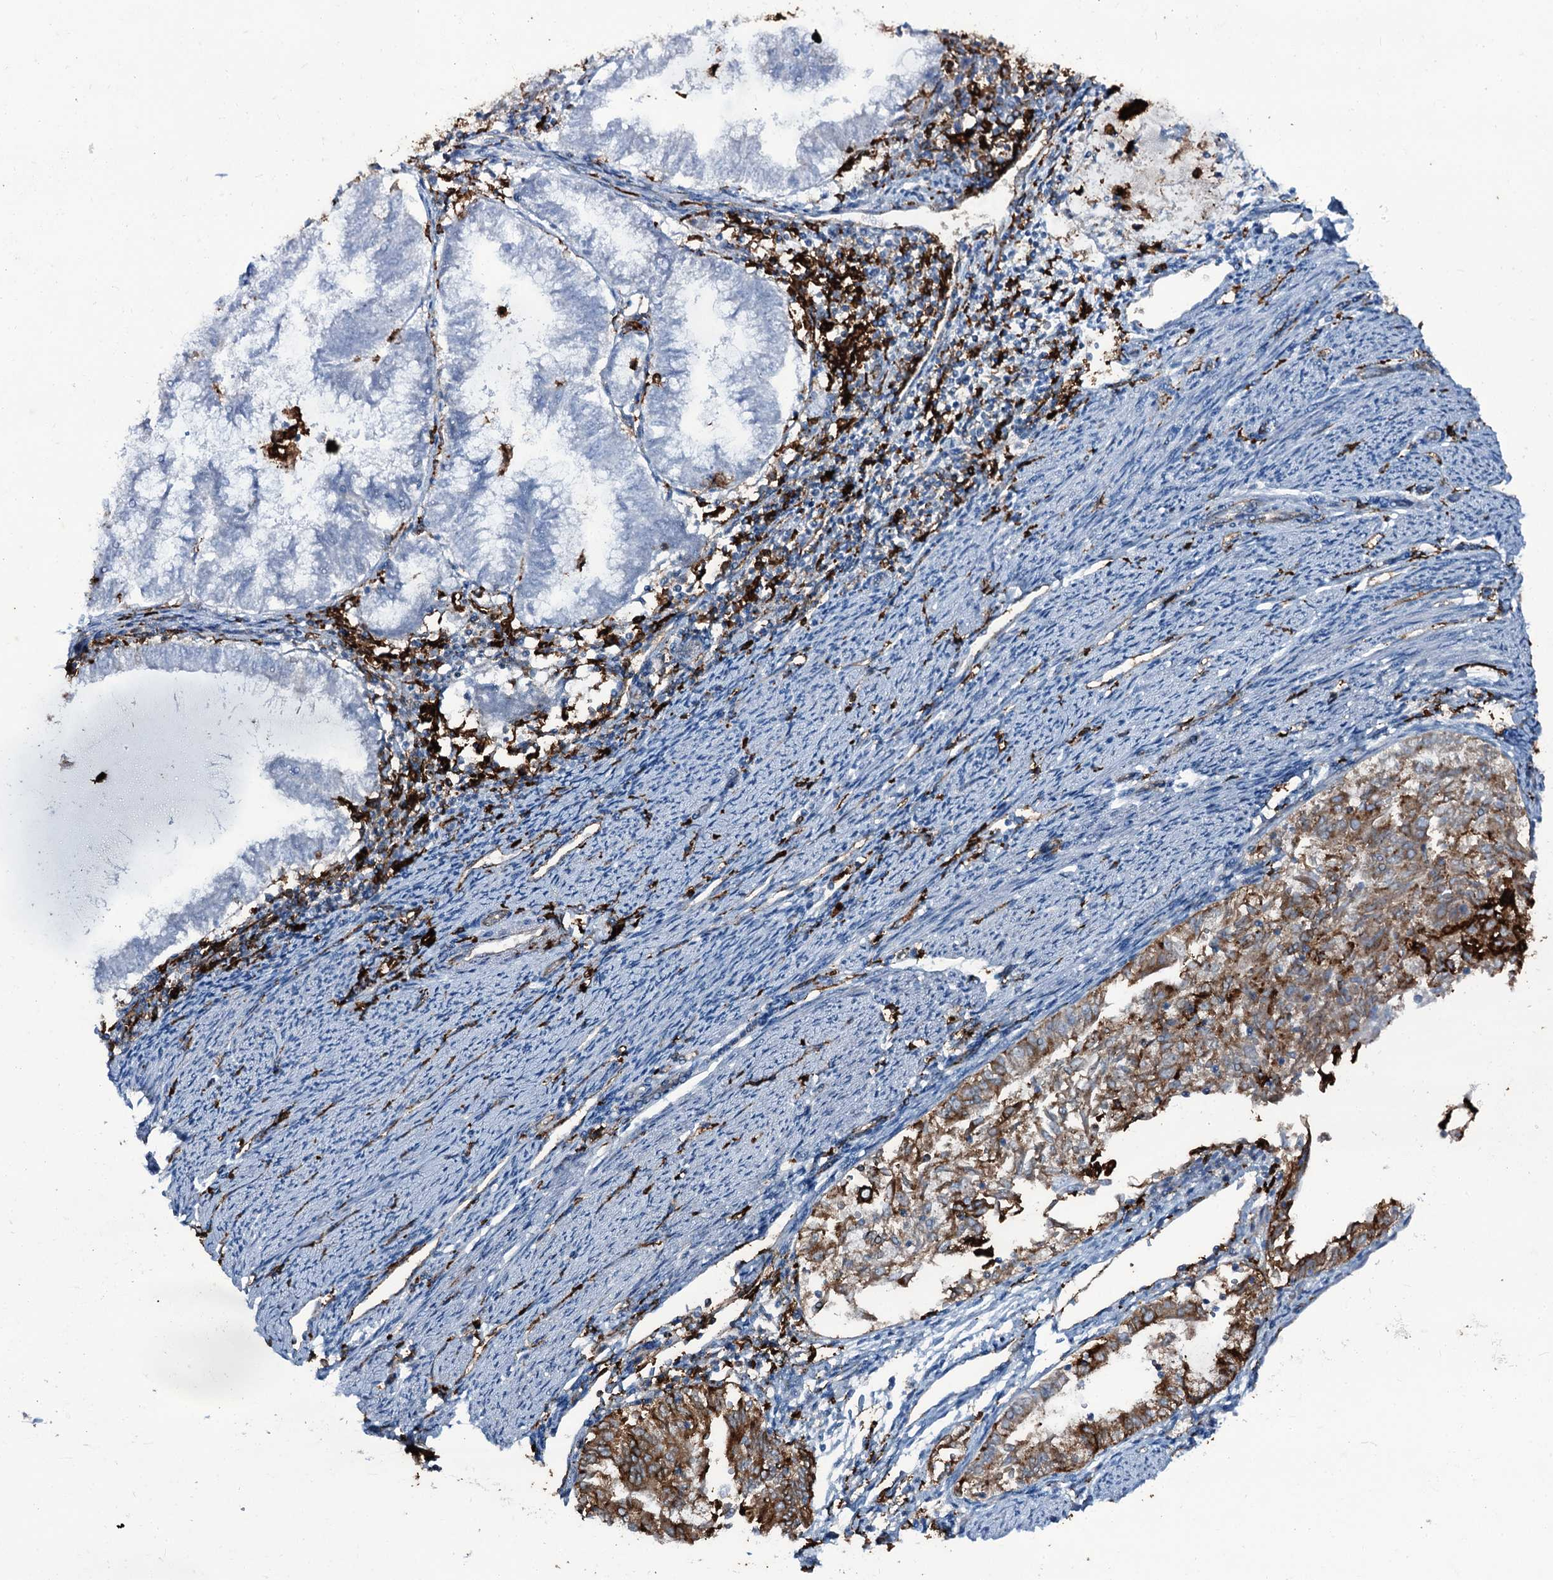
{"staining": {"intensity": "moderate", "quantity": "<25%", "location": "cytoplasmic/membranous"}, "tissue": "endometrial cancer", "cell_type": "Tumor cells", "image_type": "cancer", "snomed": [{"axis": "morphology", "description": "Adenocarcinoma, NOS"}, {"axis": "topography", "description": "Endometrium"}], "caption": "An image of human adenocarcinoma (endometrial) stained for a protein demonstrates moderate cytoplasmic/membranous brown staining in tumor cells.", "gene": "OSBPL2", "patient": {"sex": "female", "age": 79}}